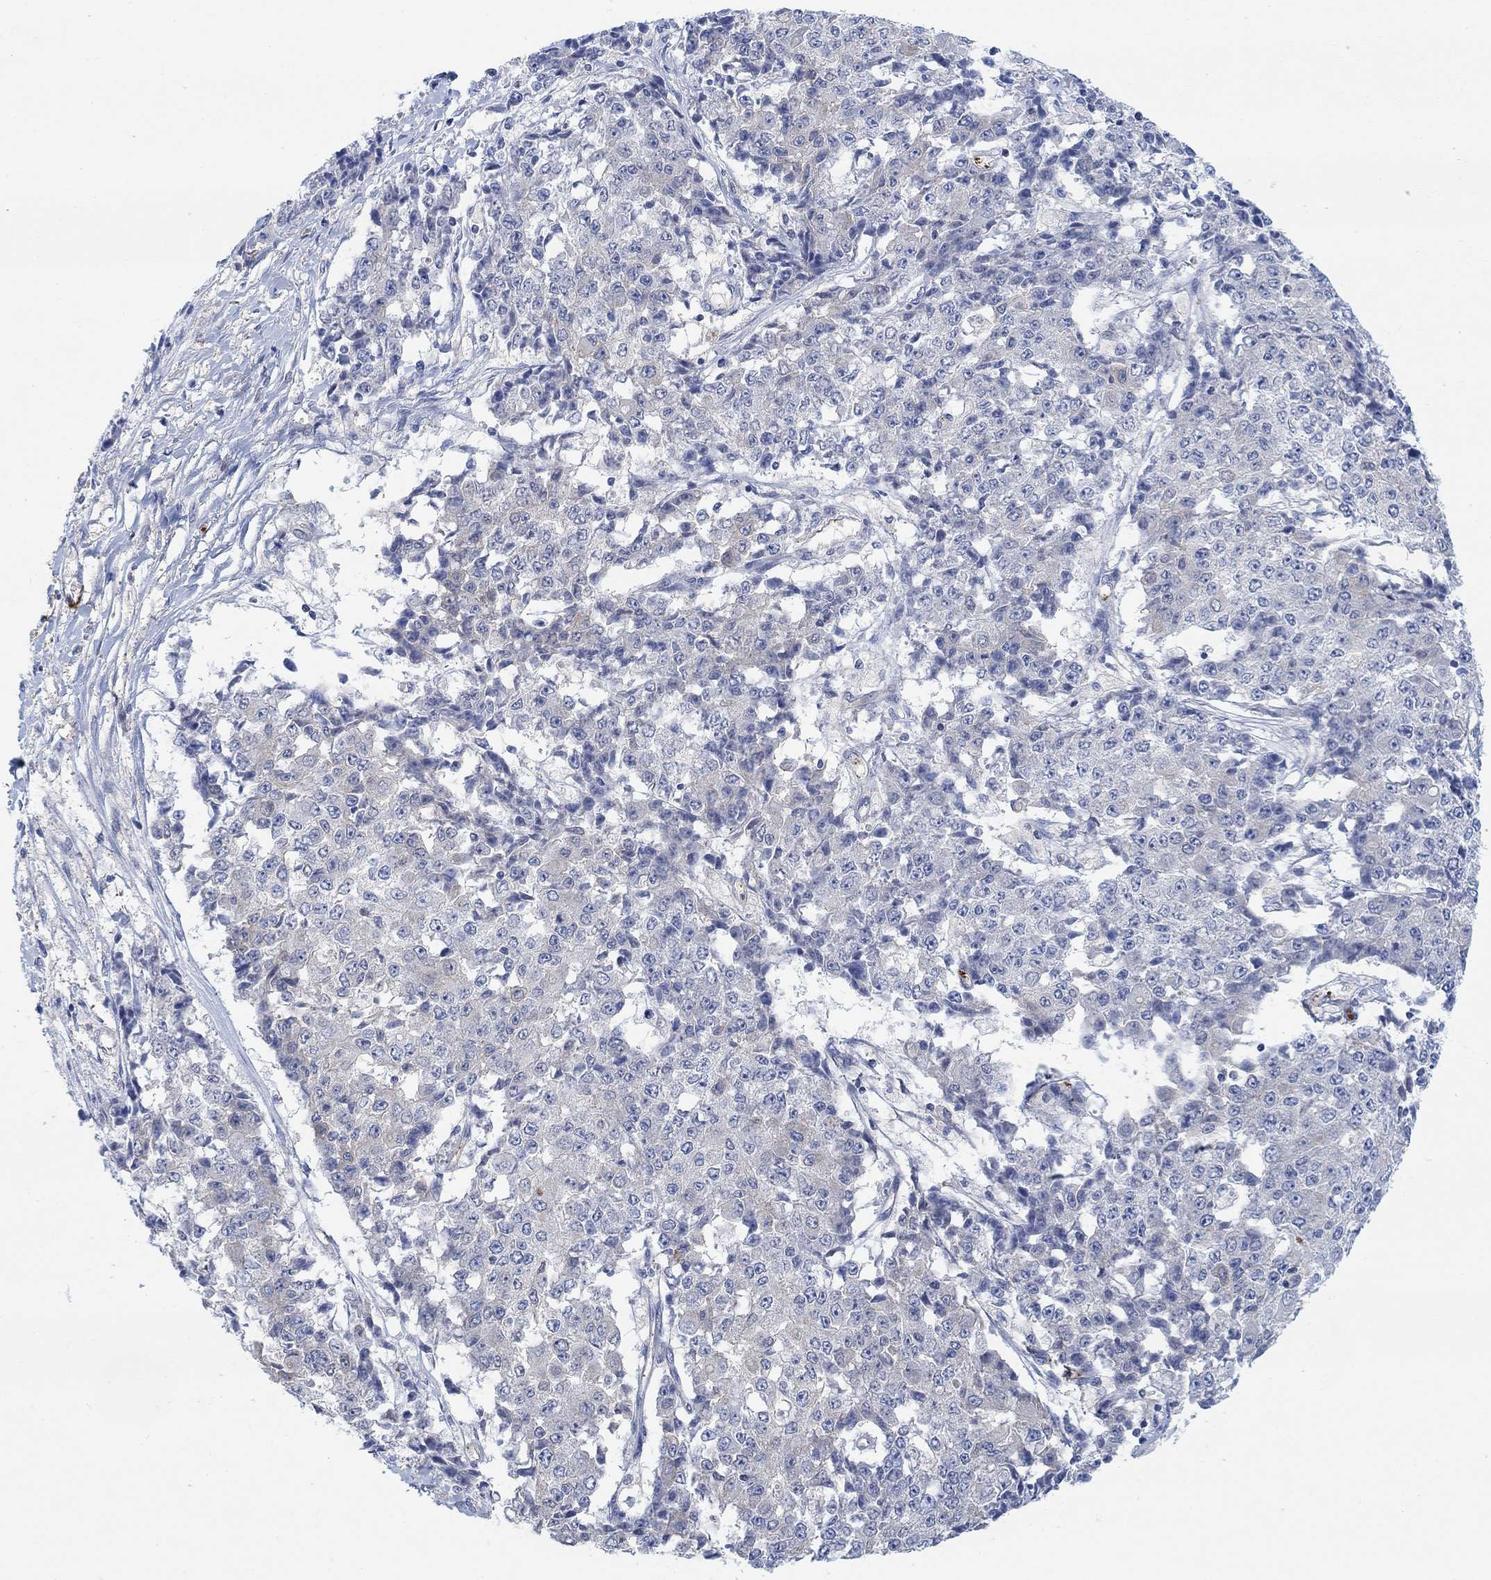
{"staining": {"intensity": "negative", "quantity": "none", "location": "none"}, "tissue": "ovarian cancer", "cell_type": "Tumor cells", "image_type": "cancer", "snomed": [{"axis": "morphology", "description": "Carcinoma, endometroid"}, {"axis": "topography", "description": "Ovary"}], "caption": "IHC photomicrograph of neoplastic tissue: ovarian cancer (endometroid carcinoma) stained with DAB (3,3'-diaminobenzidine) demonstrates no significant protein positivity in tumor cells. Brightfield microscopy of immunohistochemistry stained with DAB (brown) and hematoxylin (blue), captured at high magnification.", "gene": "PMFBP1", "patient": {"sex": "female", "age": 42}}